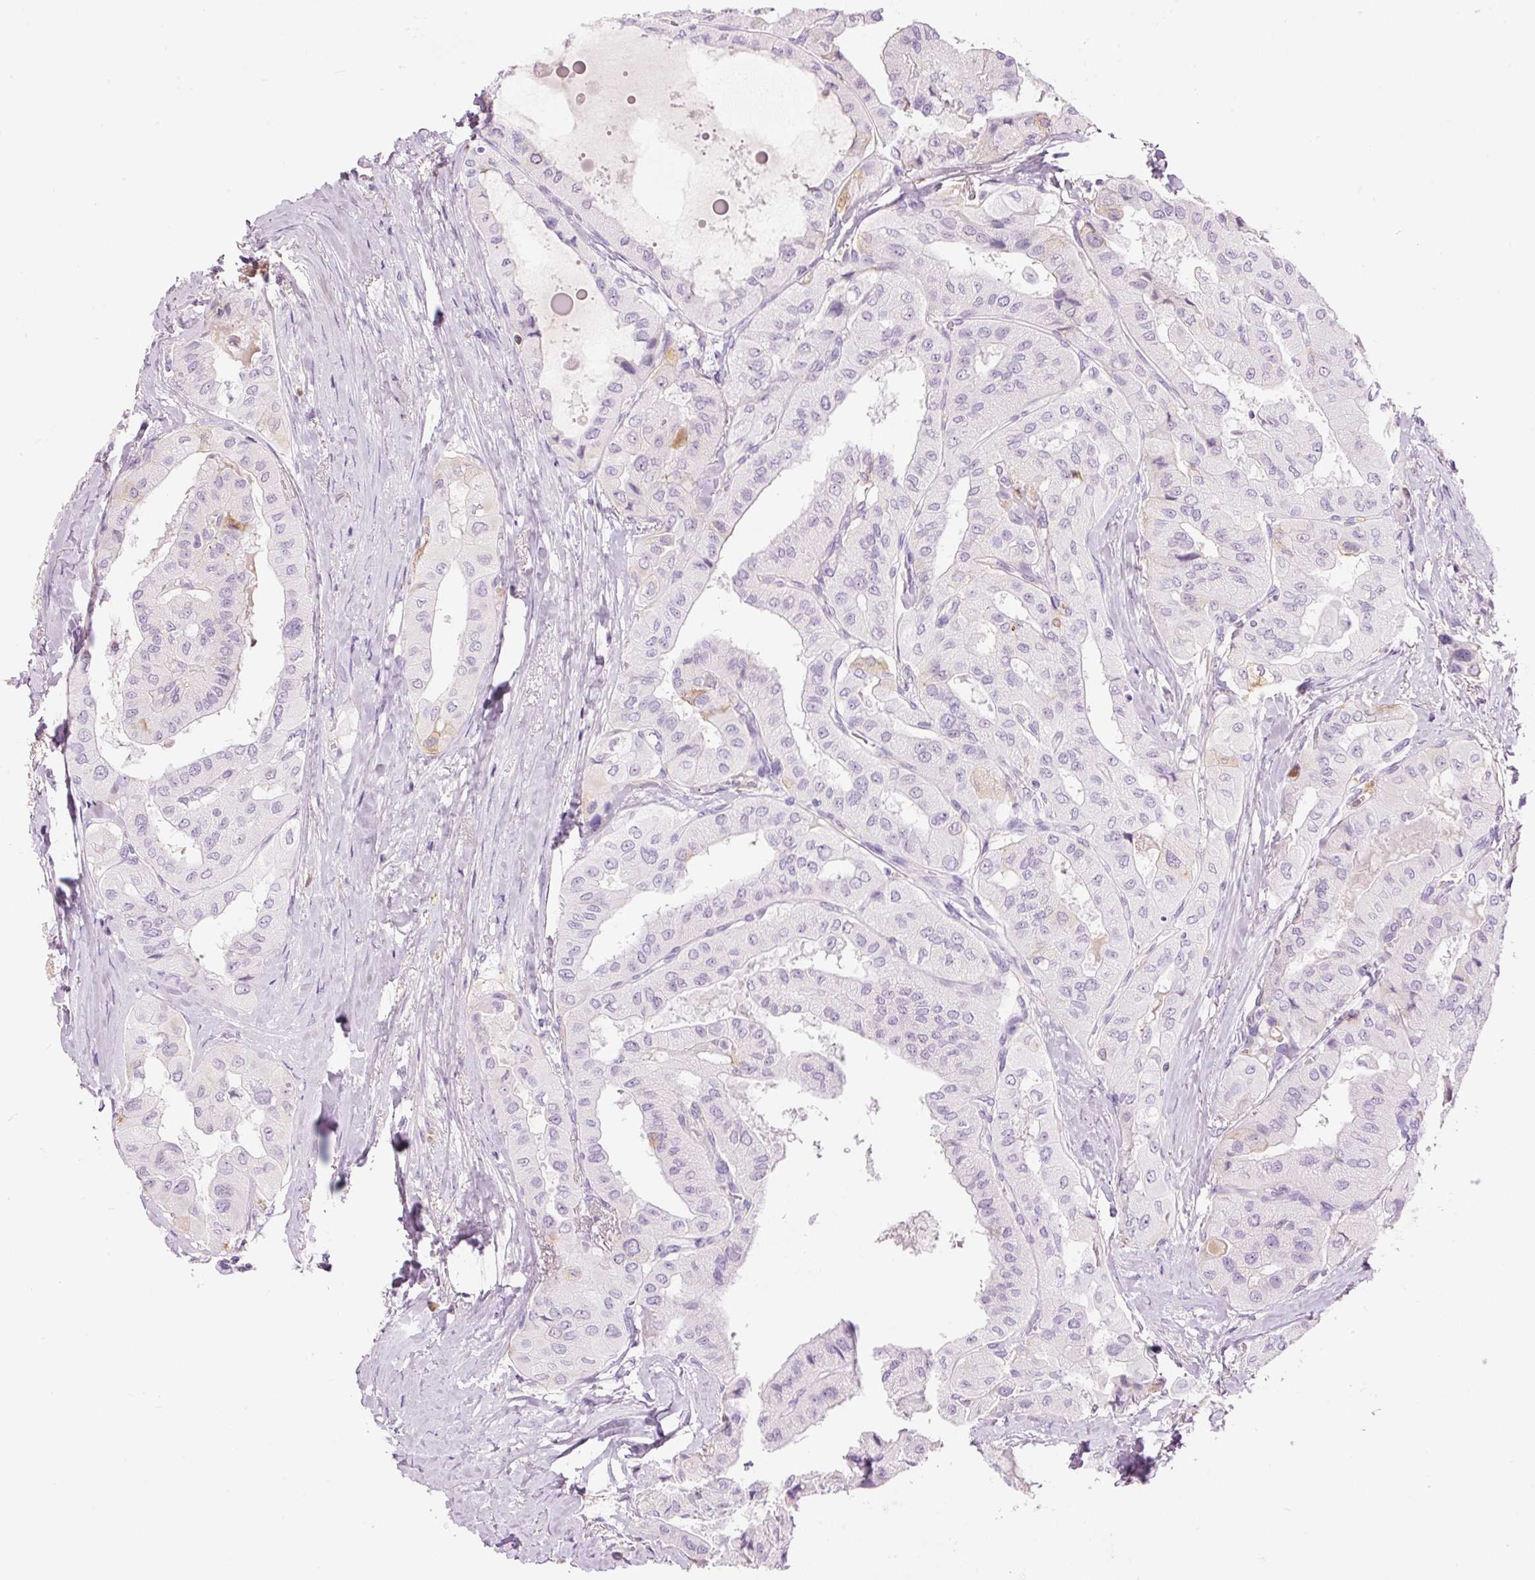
{"staining": {"intensity": "negative", "quantity": "none", "location": "none"}, "tissue": "thyroid cancer", "cell_type": "Tumor cells", "image_type": "cancer", "snomed": [{"axis": "morphology", "description": "Normal tissue, NOS"}, {"axis": "morphology", "description": "Papillary adenocarcinoma, NOS"}, {"axis": "topography", "description": "Thyroid gland"}], "caption": "Thyroid papillary adenocarcinoma was stained to show a protein in brown. There is no significant expression in tumor cells.", "gene": "PRPF38B", "patient": {"sex": "female", "age": 59}}